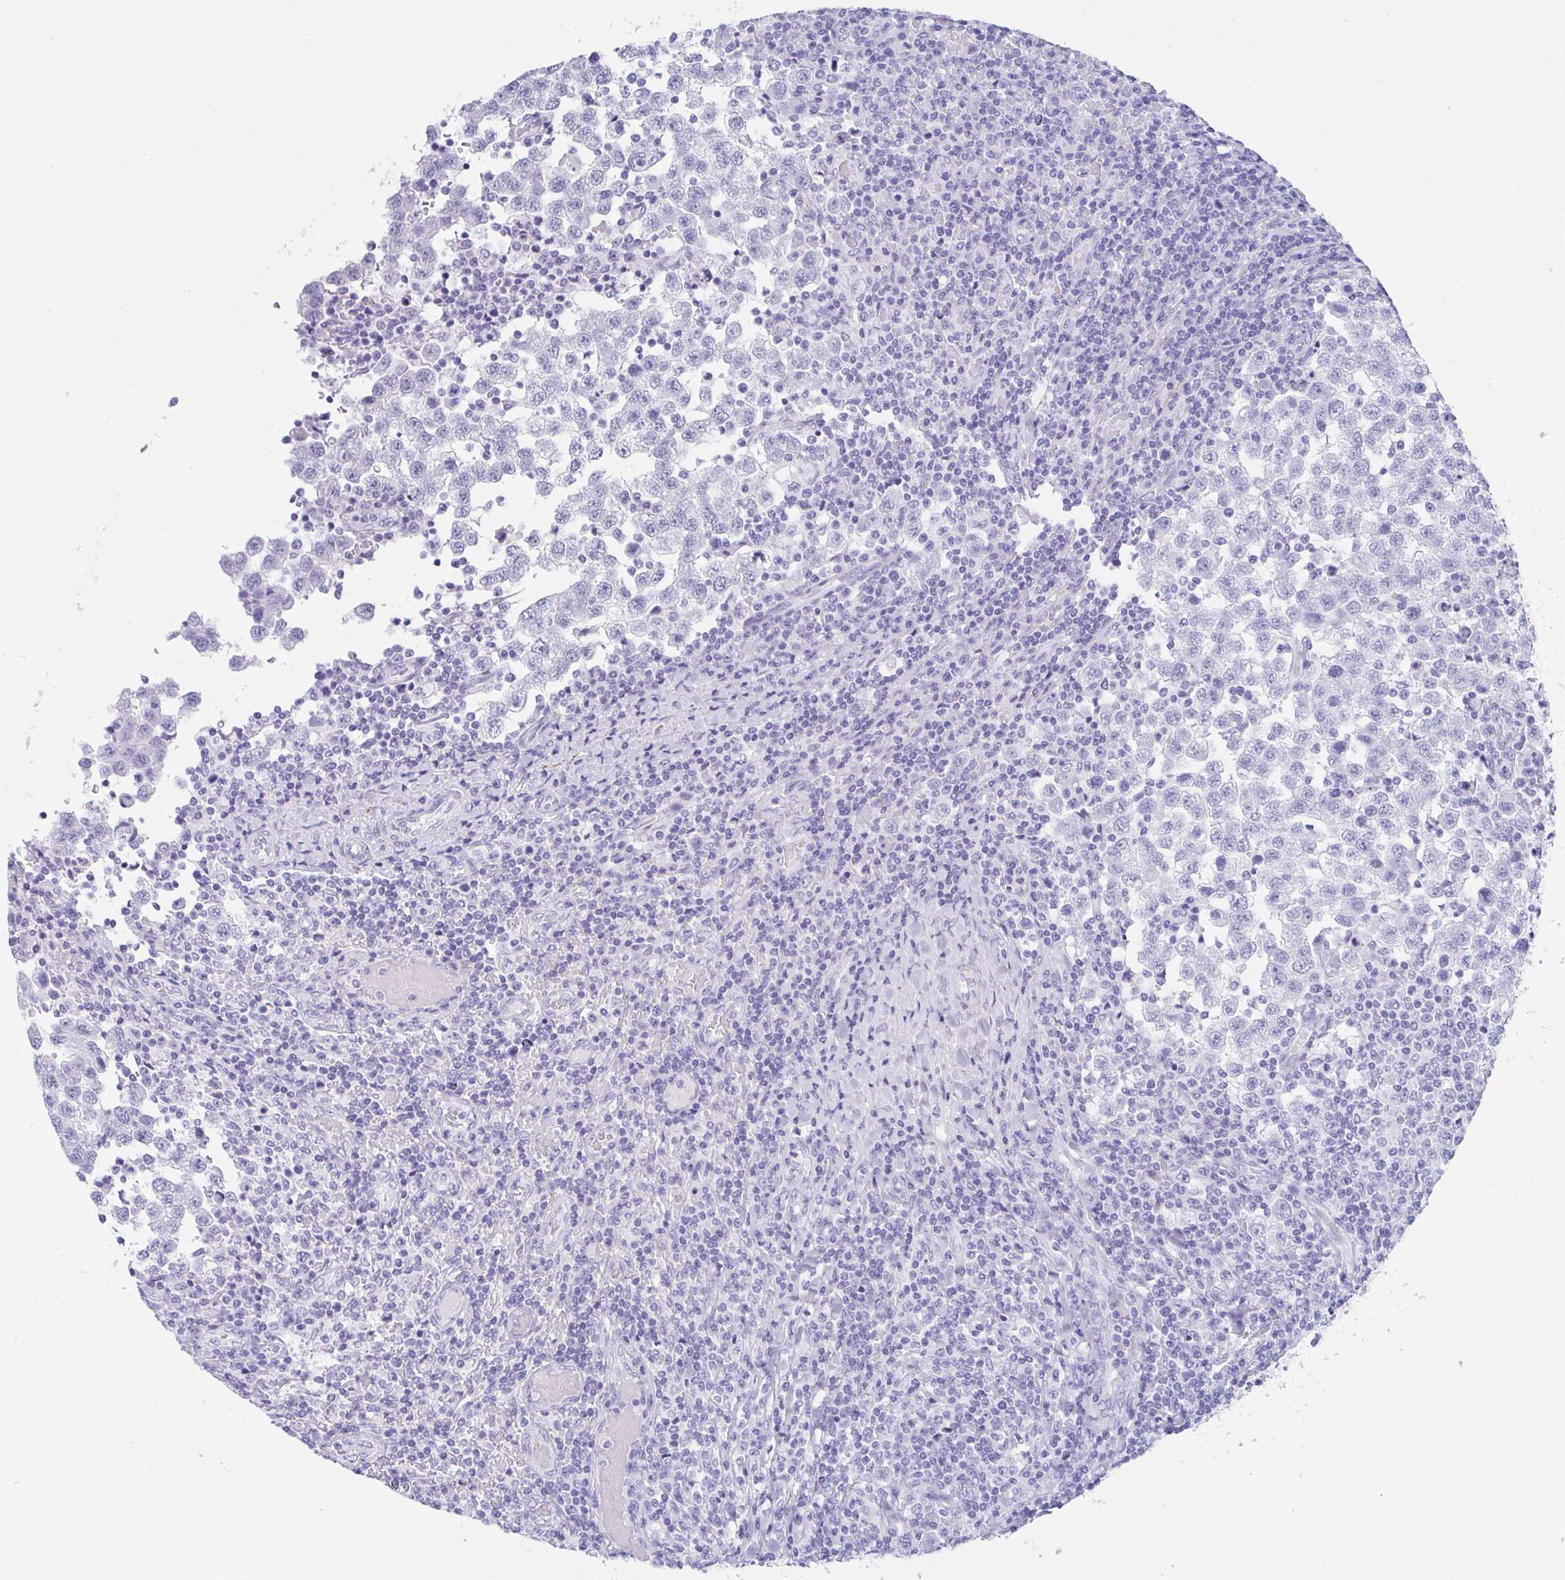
{"staining": {"intensity": "negative", "quantity": "none", "location": "none"}, "tissue": "testis cancer", "cell_type": "Tumor cells", "image_type": "cancer", "snomed": [{"axis": "morphology", "description": "Seminoma, NOS"}, {"axis": "topography", "description": "Testis"}], "caption": "The image exhibits no significant expression in tumor cells of testis cancer (seminoma).", "gene": "TAS2R41", "patient": {"sex": "male", "age": 34}}